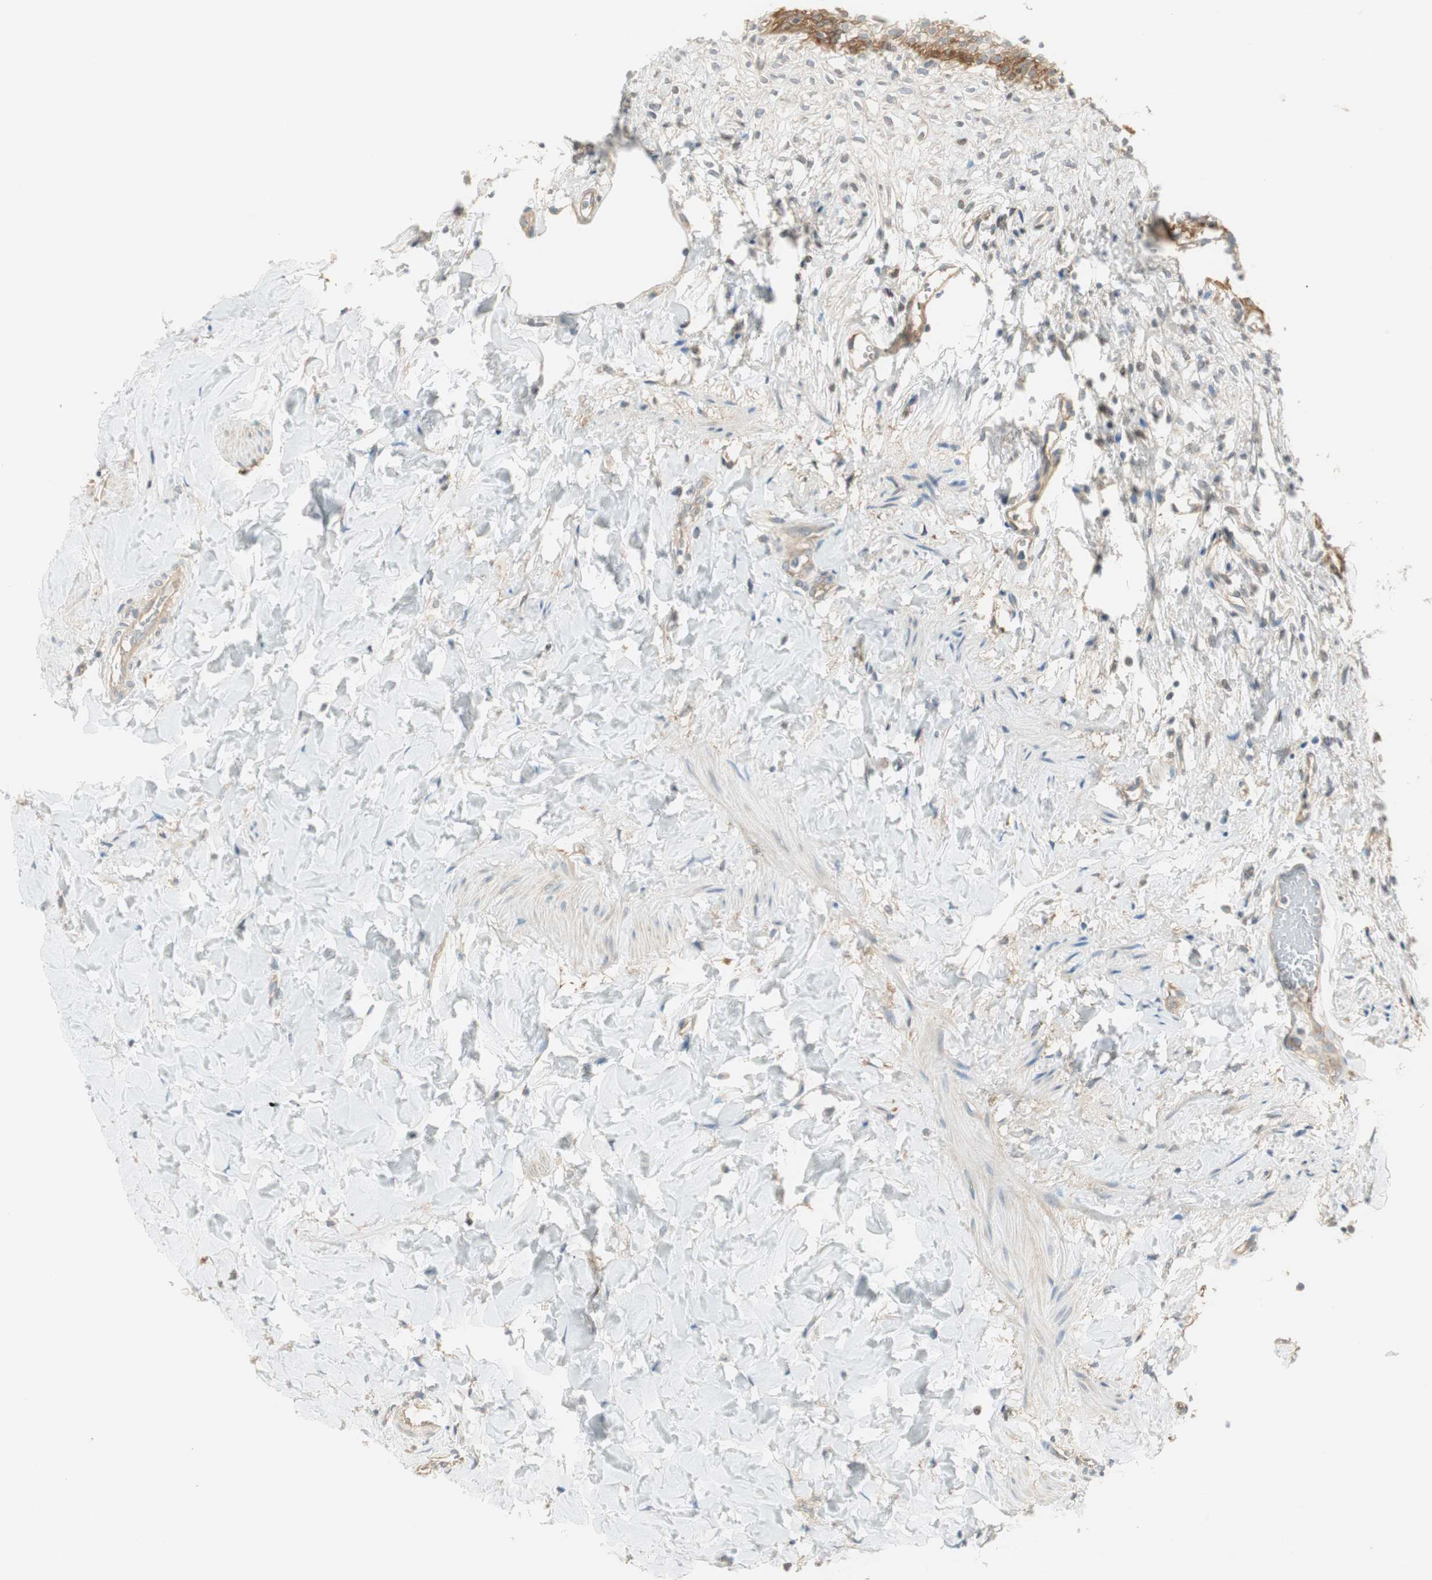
{"staining": {"intensity": "moderate", "quantity": ">75%", "location": "cytoplasmic/membranous"}, "tissue": "urinary bladder", "cell_type": "Urothelial cells", "image_type": "normal", "snomed": [{"axis": "morphology", "description": "Normal tissue, NOS"}, {"axis": "morphology", "description": "Inflammation, NOS"}, {"axis": "topography", "description": "Urinary bladder"}], "caption": "Protein expression by IHC shows moderate cytoplasmic/membranous staining in approximately >75% of urothelial cells in benign urinary bladder.", "gene": "STON1", "patient": {"sex": "female", "age": 80}}